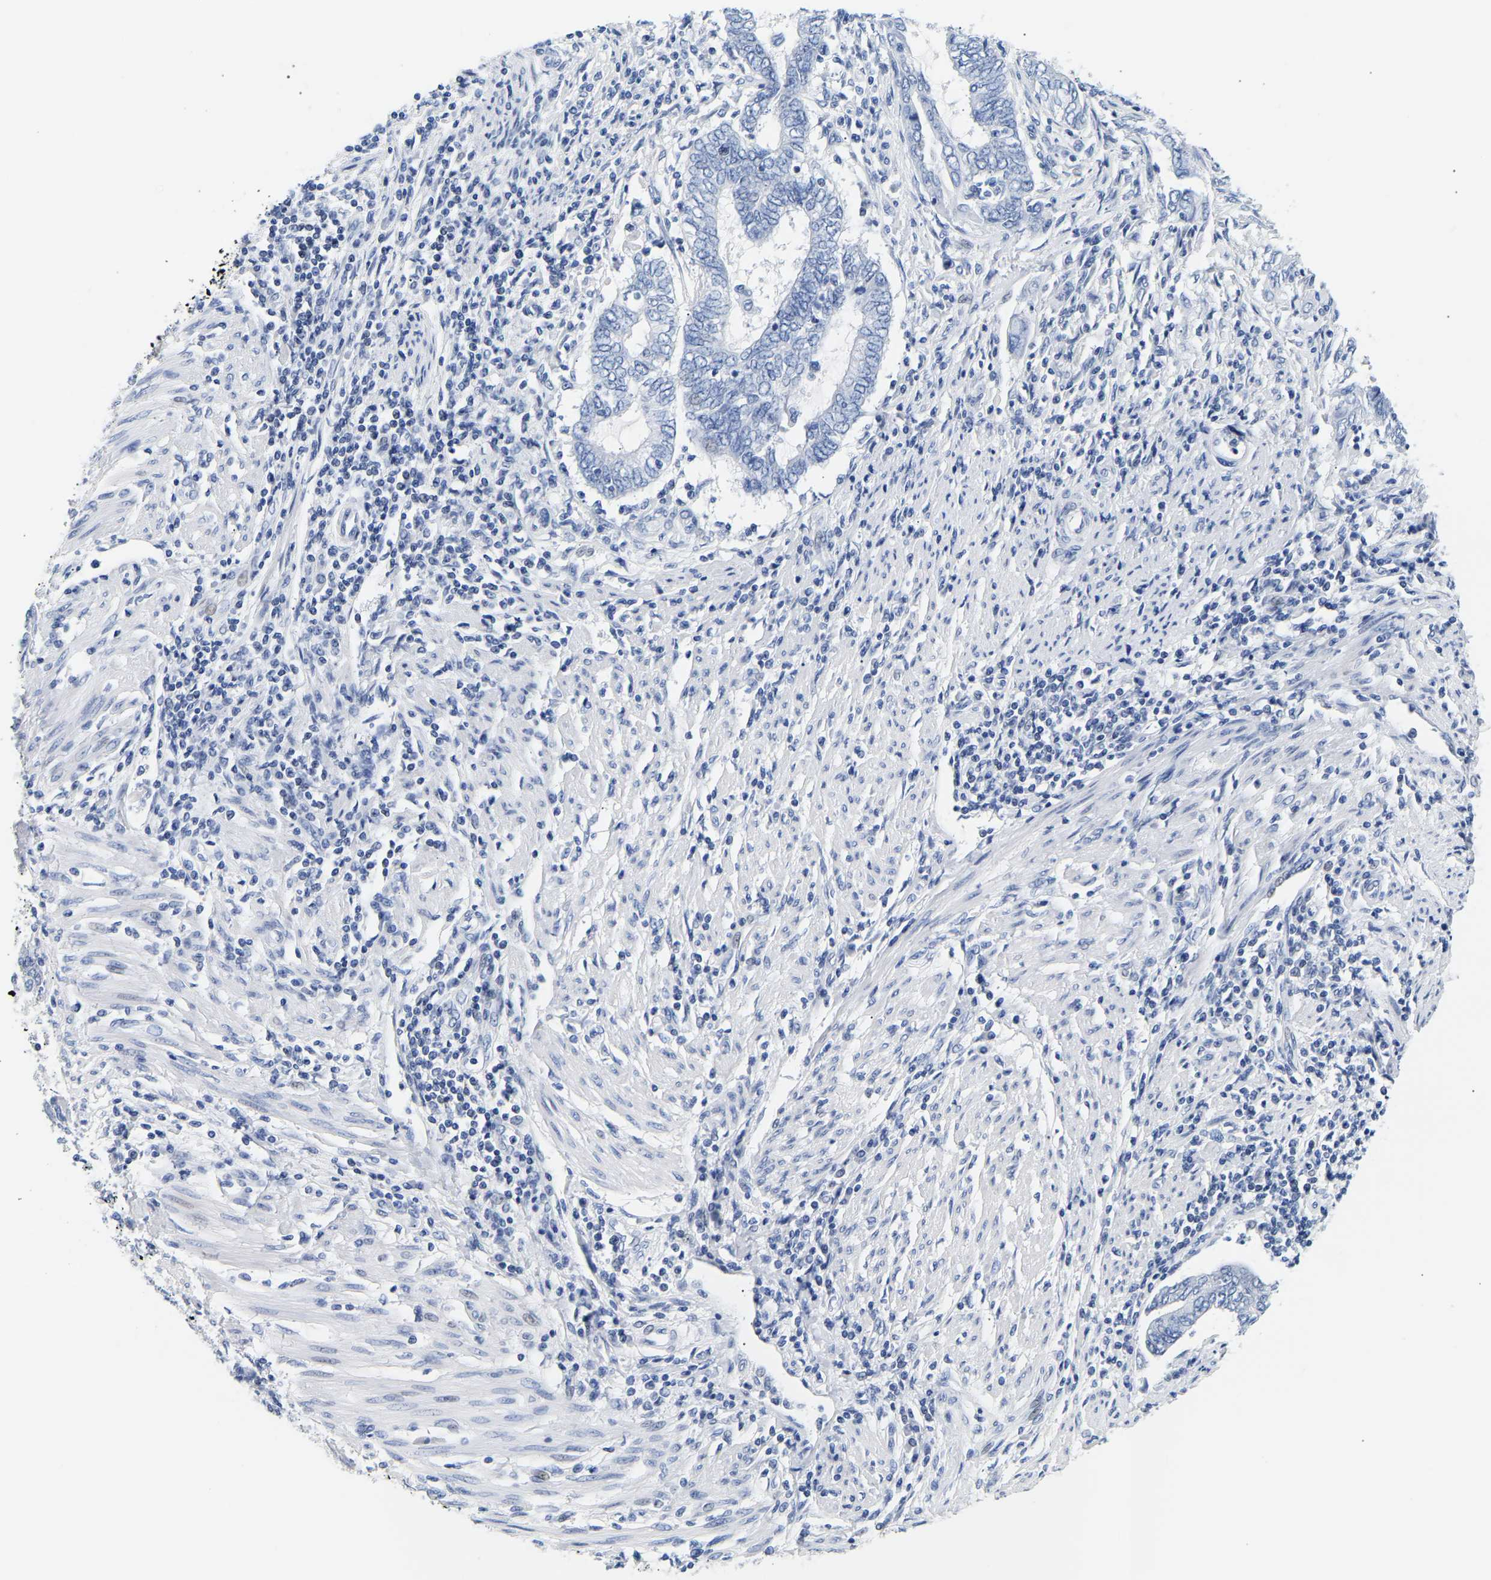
{"staining": {"intensity": "negative", "quantity": "none", "location": "none"}, "tissue": "endometrial cancer", "cell_type": "Tumor cells", "image_type": "cancer", "snomed": [{"axis": "morphology", "description": "Adenocarcinoma, NOS"}, {"axis": "topography", "description": "Uterus"}, {"axis": "topography", "description": "Endometrium"}], "caption": "This micrograph is of adenocarcinoma (endometrial) stained with immunohistochemistry to label a protein in brown with the nuclei are counter-stained blue. There is no expression in tumor cells.", "gene": "SPINK2", "patient": {"sex": "female", "age": 70}}